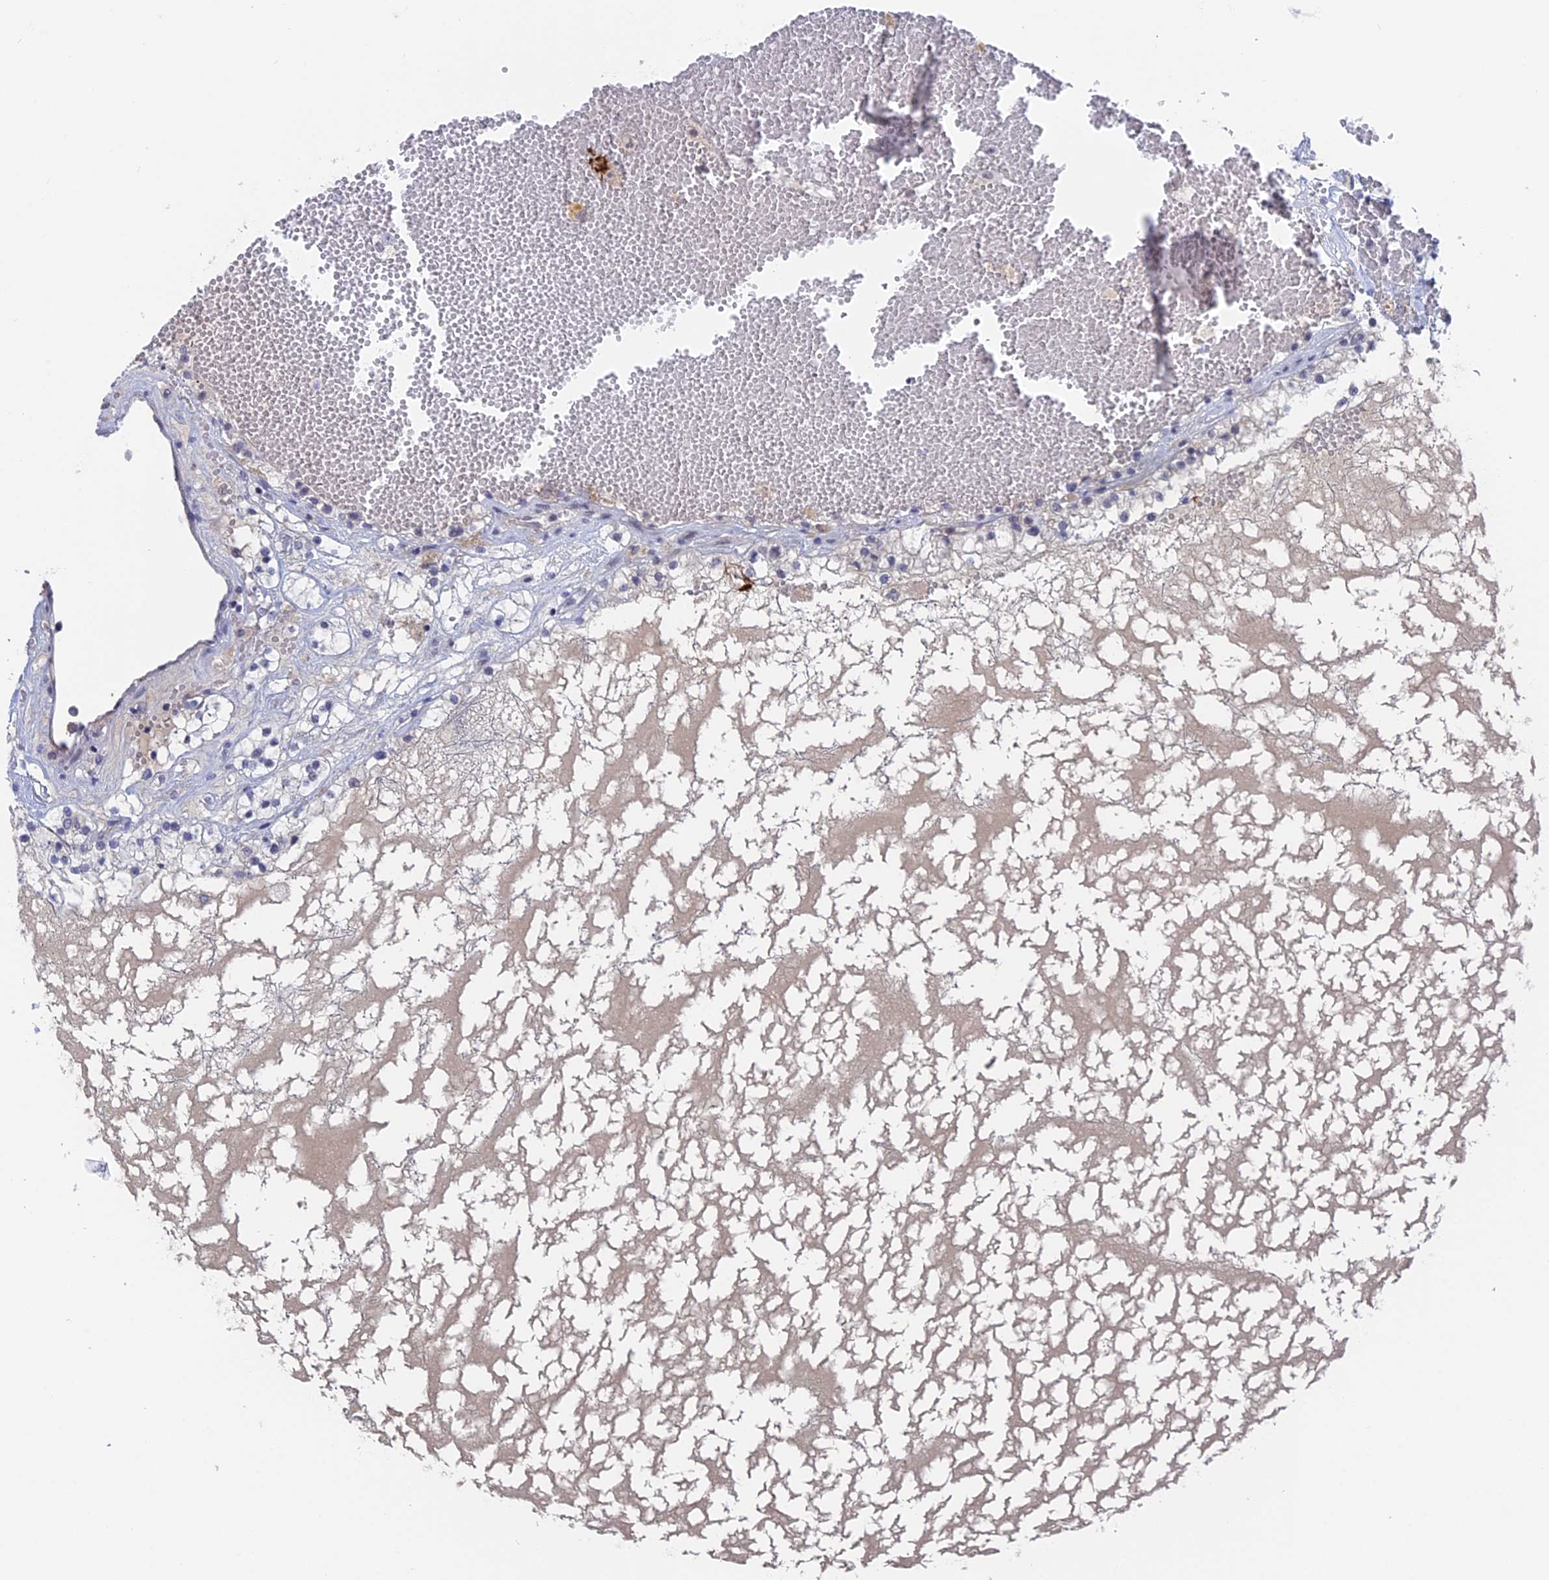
{"staining": {"intensity": "negative", "quantity": "none", "location": "none"}, "tissue": "renal cancer", "cell_type": "Tumor cells", "image_type": "cancer", "snomed": [{"axis": "morphology", "description": "Normal tissue, NOS"}, {"axis": "morphology", "description": "Adenocarcinoma, NOS"}, {"axis": "topography", "description": "Kidney"}], "caption": "A histopathology image of renal adenocarcinoma stained for a protein displays no brown staining in tumor cells.", "gene": "BRD2", "patient": {"sex": "male", "age": 68}}